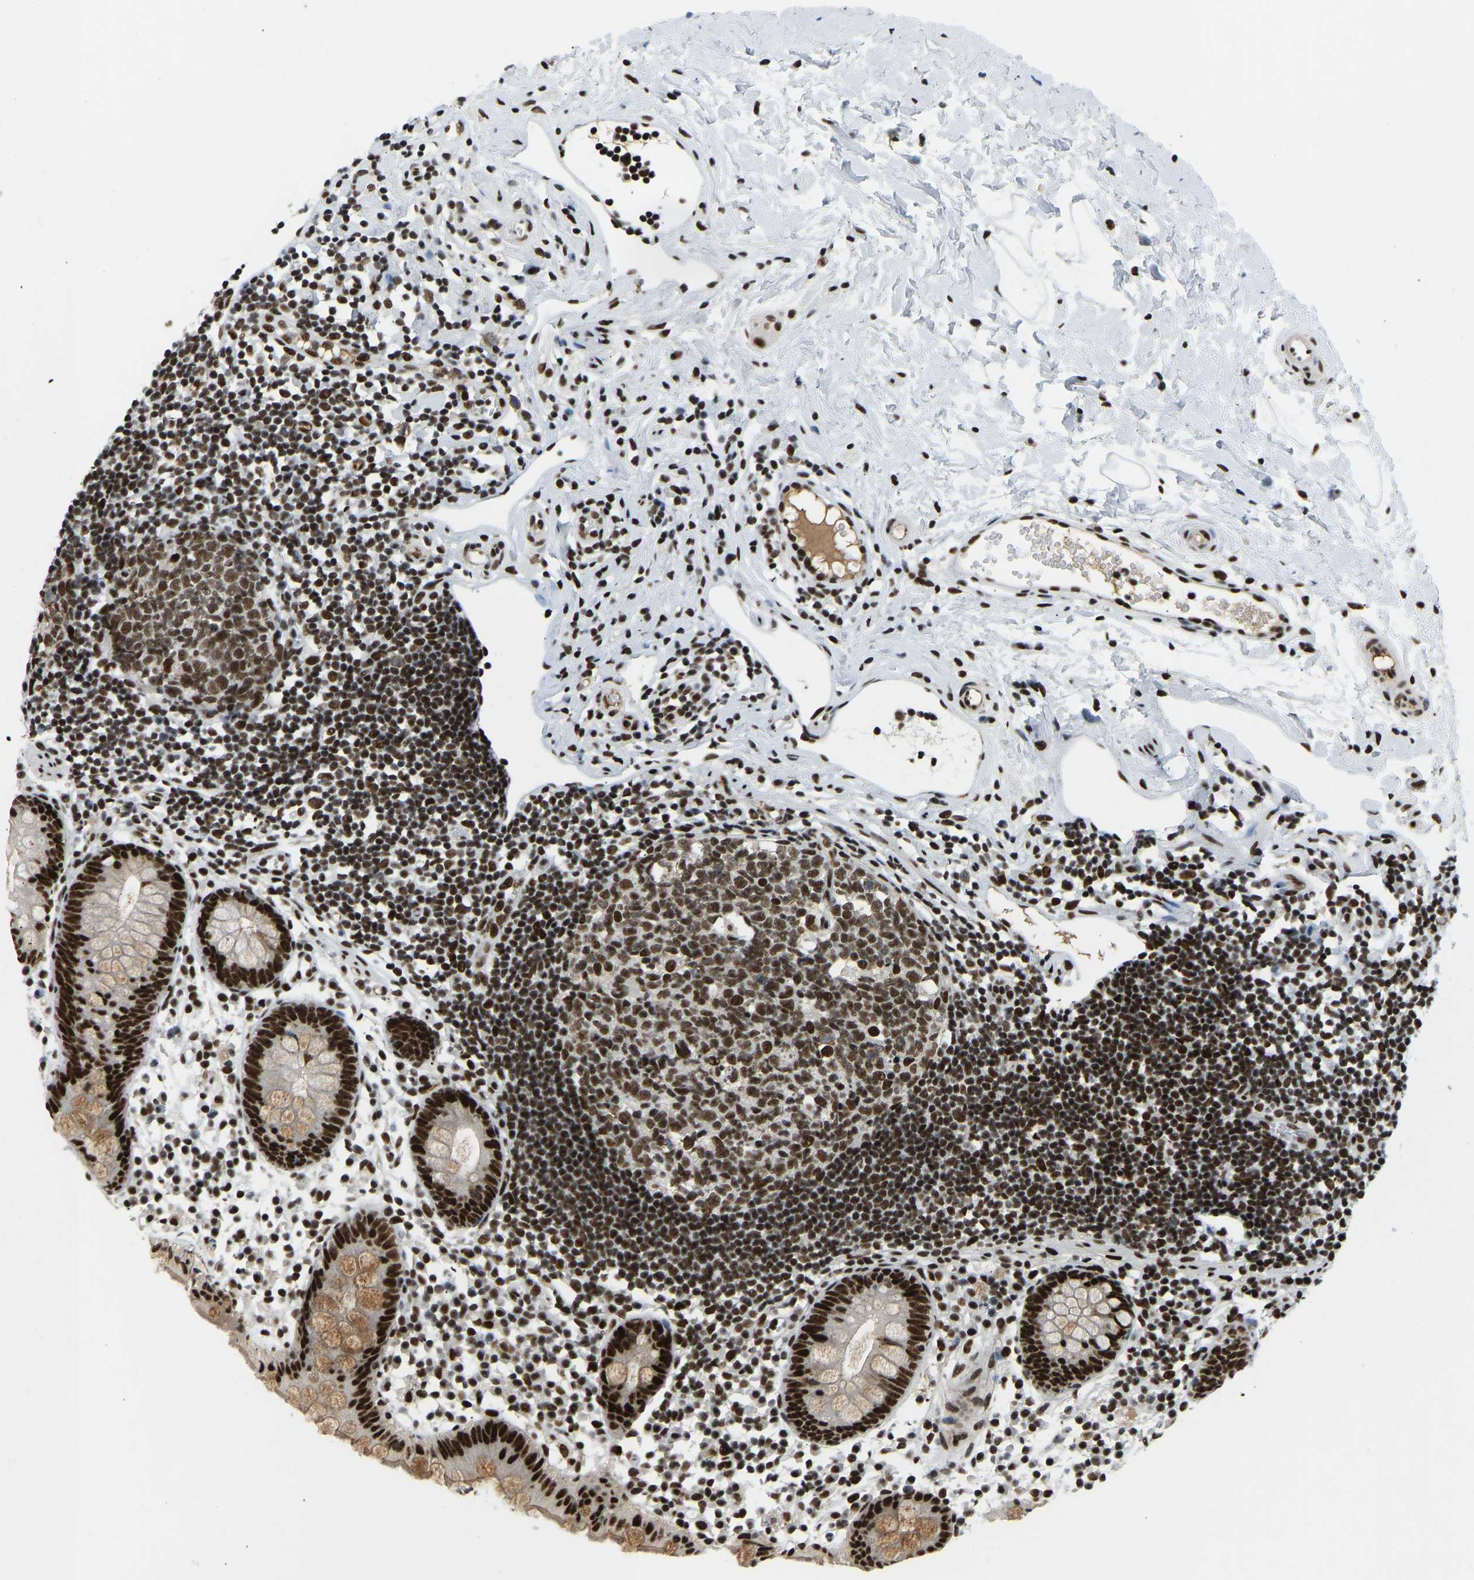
{"staining": {"intensity": "strong", "quantity": ">75%", "location": "cytoplasmic/membranous,nuclear"}, "tissue": "appendix", "cell_type": "Glandular cells", "image_type": "normal", "snomed": [{"axis": "morphology", "description": "Normal tissue, NOS"}, {"axis": "topography", "description": "Appendix"}], "caption": "Protein expression analysis of benign appendix demonstrates strong cytoplasmic/membranous,nuclear staining in about >75% of glandular cells. The staining was performed using DAB (3,3'-diaminobenzidine) to visualize the protein expression in brown, while the nuclei were stained in blue with hematoxylin (Magnification: 20x).", "gene": "FOXK1", "patient": {"sex": "female", "age": 20}}